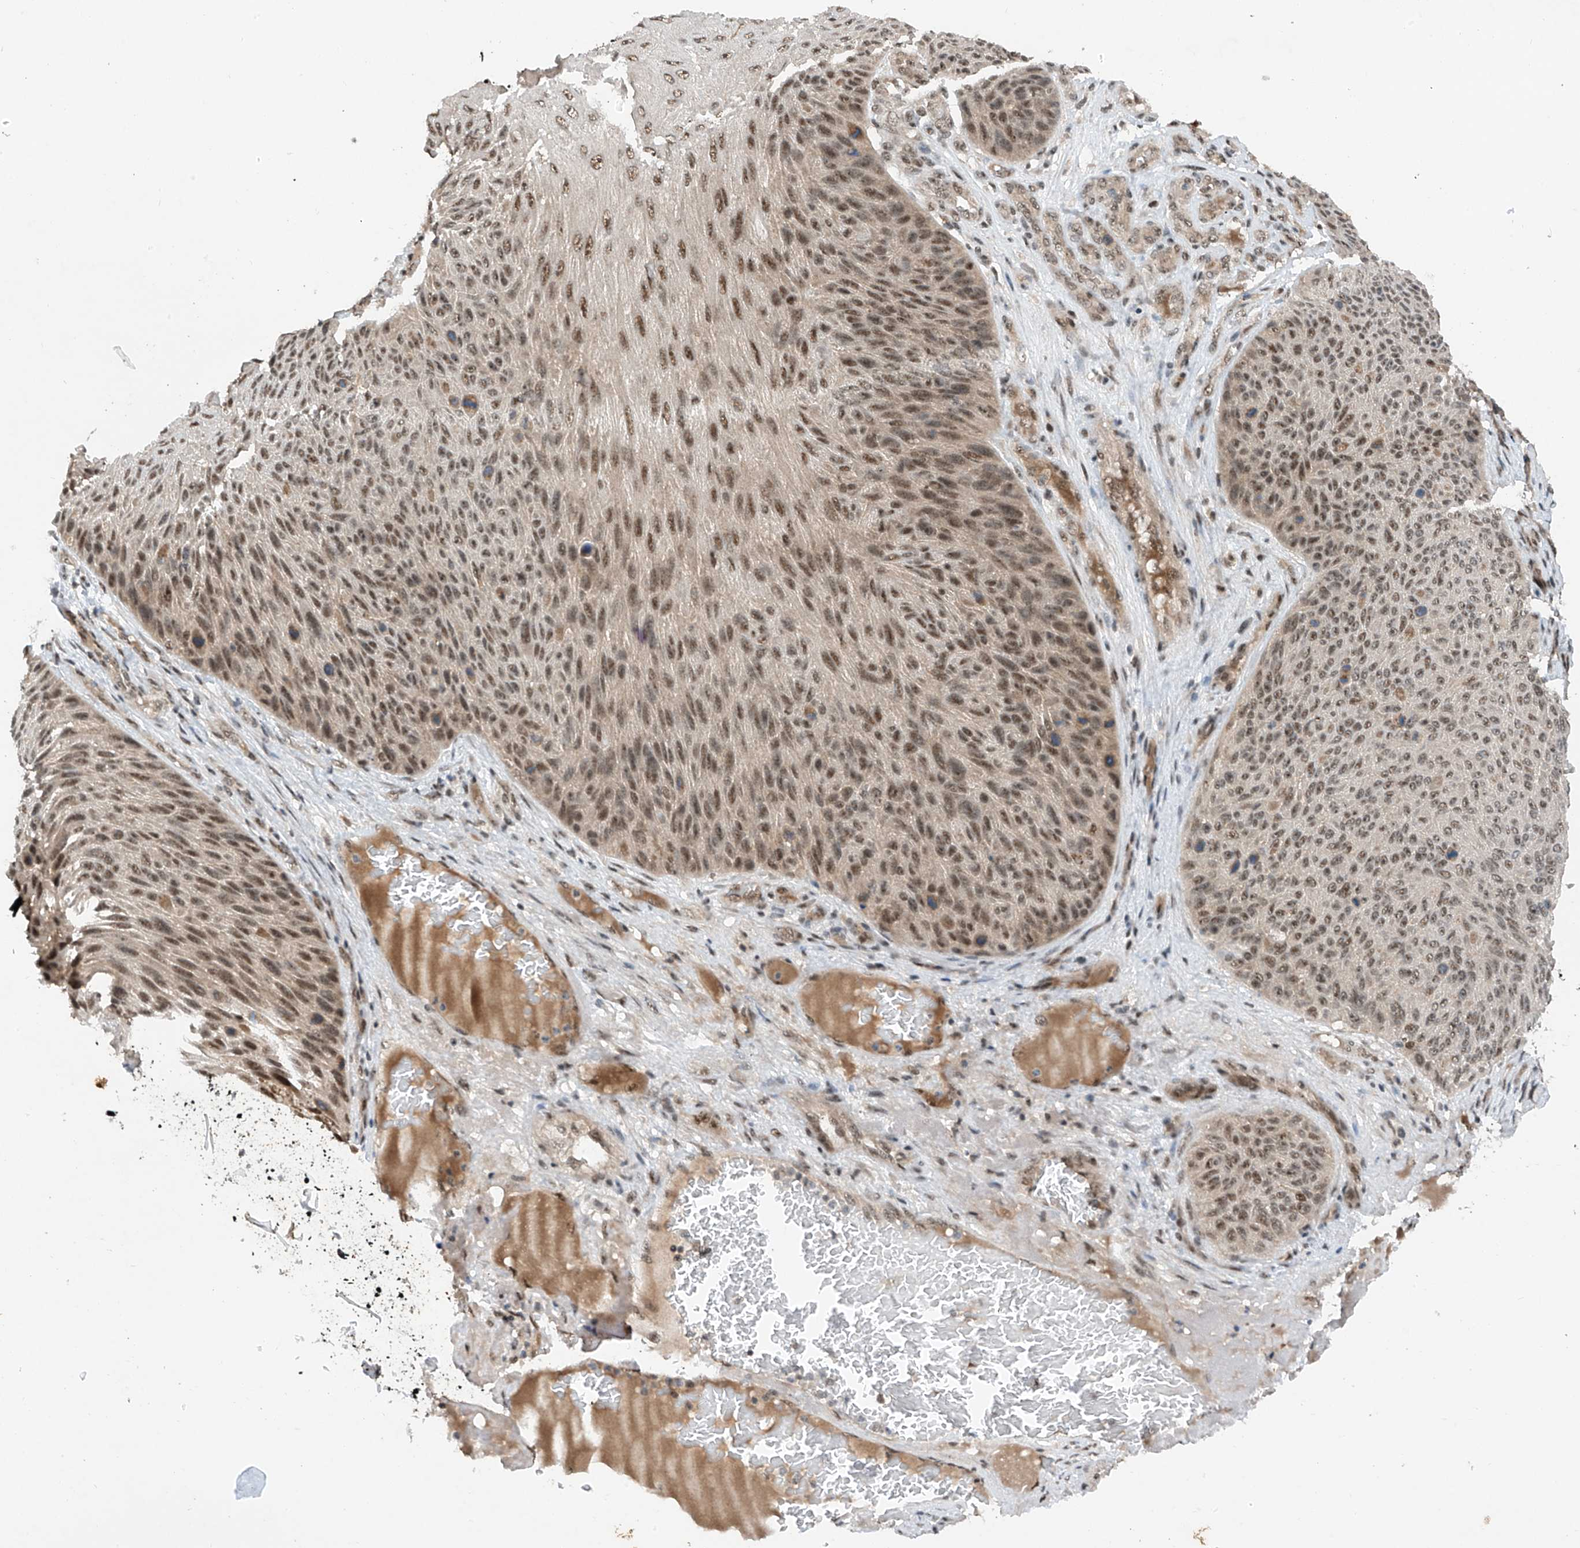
{"staining": {"intensity": "moderate", "quantity": ">75%", "location": "nuclear"}, "tissue": "skin cancer", "cell_type": "Tumor cells", "image_type": "cancer", "snomed": [{"axis": "morphology", "description": "Squamous cell carcinoma, NOS"}, {"axis": "topography", "description": "Skin"}], "caption": "The photomicrograph exhibits a brown stain indicating the presence of a protein in the nuclear of tumor cells in skin cancer (squamous cell carcinoma).", "gene": "RPAIN", "patient": {"sex": "female", "age": 88}}